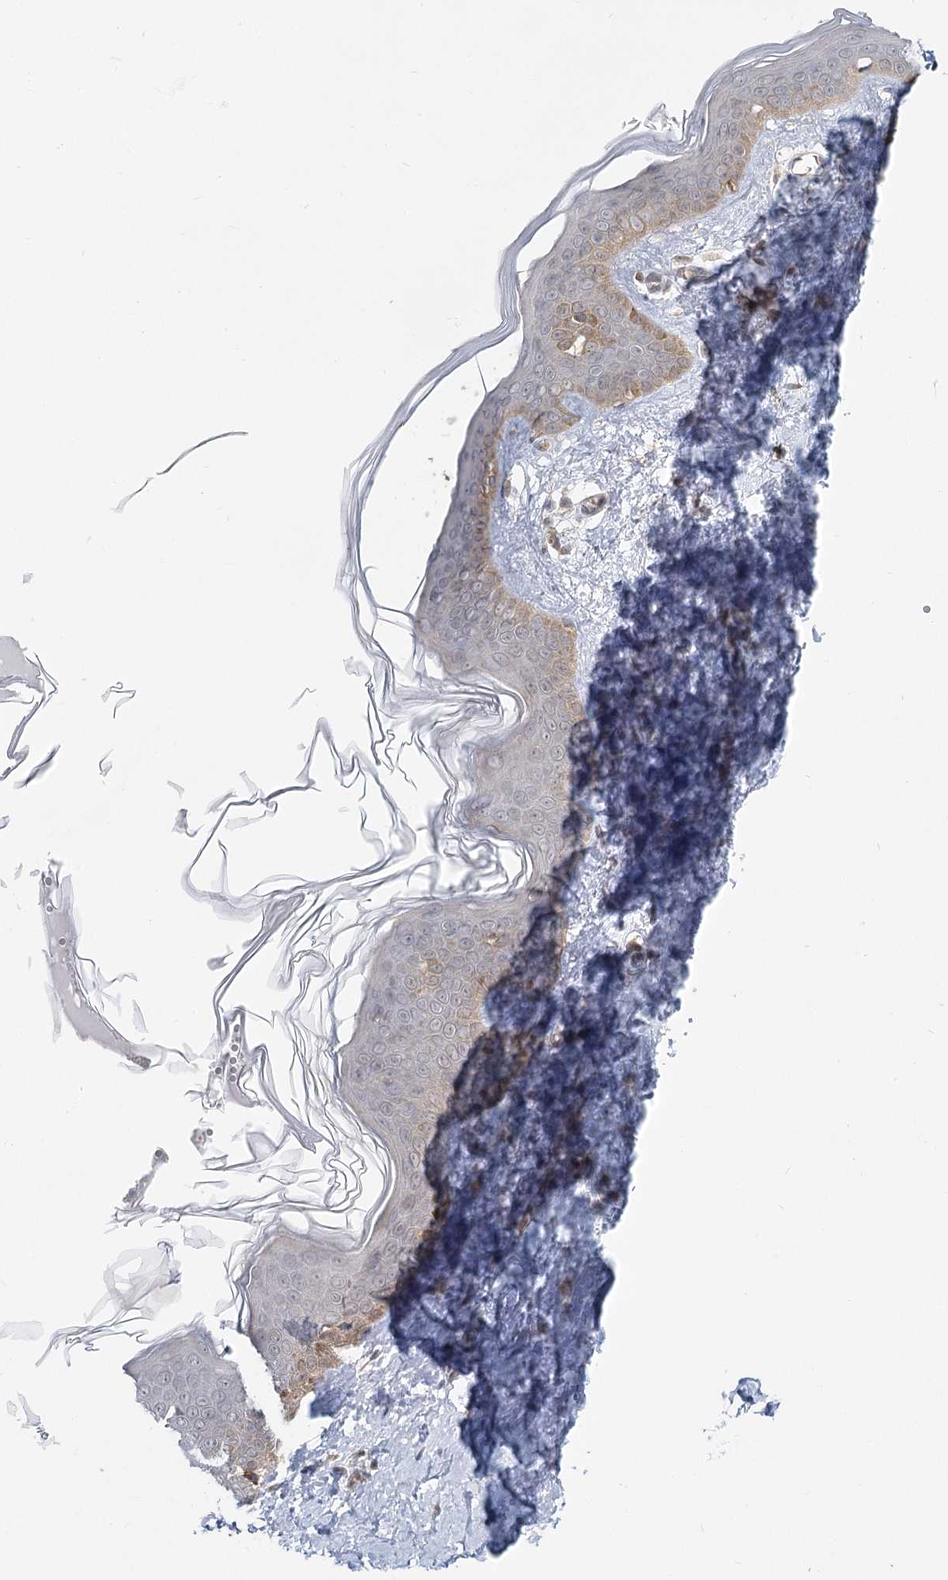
{"staining": {"intensity": "moderate", "quantity": "25%-75%", "location": "cytoplasmic/membranous"}, "tissue": "skin", "cell_type": "Fibroblasts", "image_type": "normal", "snomed": [{"axis": "morphology", "description": "Normal tissue, NOS"}, {"axis": "topography", "description": "Skin"}], "caption": "The photomicrograph shows immunohistochemical staining of unremarkable skin. There is moderate cytoplasmic/membranous positivity is seen in about 25%-75% of fibroblasts. The staining was performed using DAB (3,3'-diaminobenzidine), with brown indicating positive protein expression. Nuclei are stained blue with hematoxylin.", "gene": "THNSL1", "patient": {"sex": "female", "age": 46}}